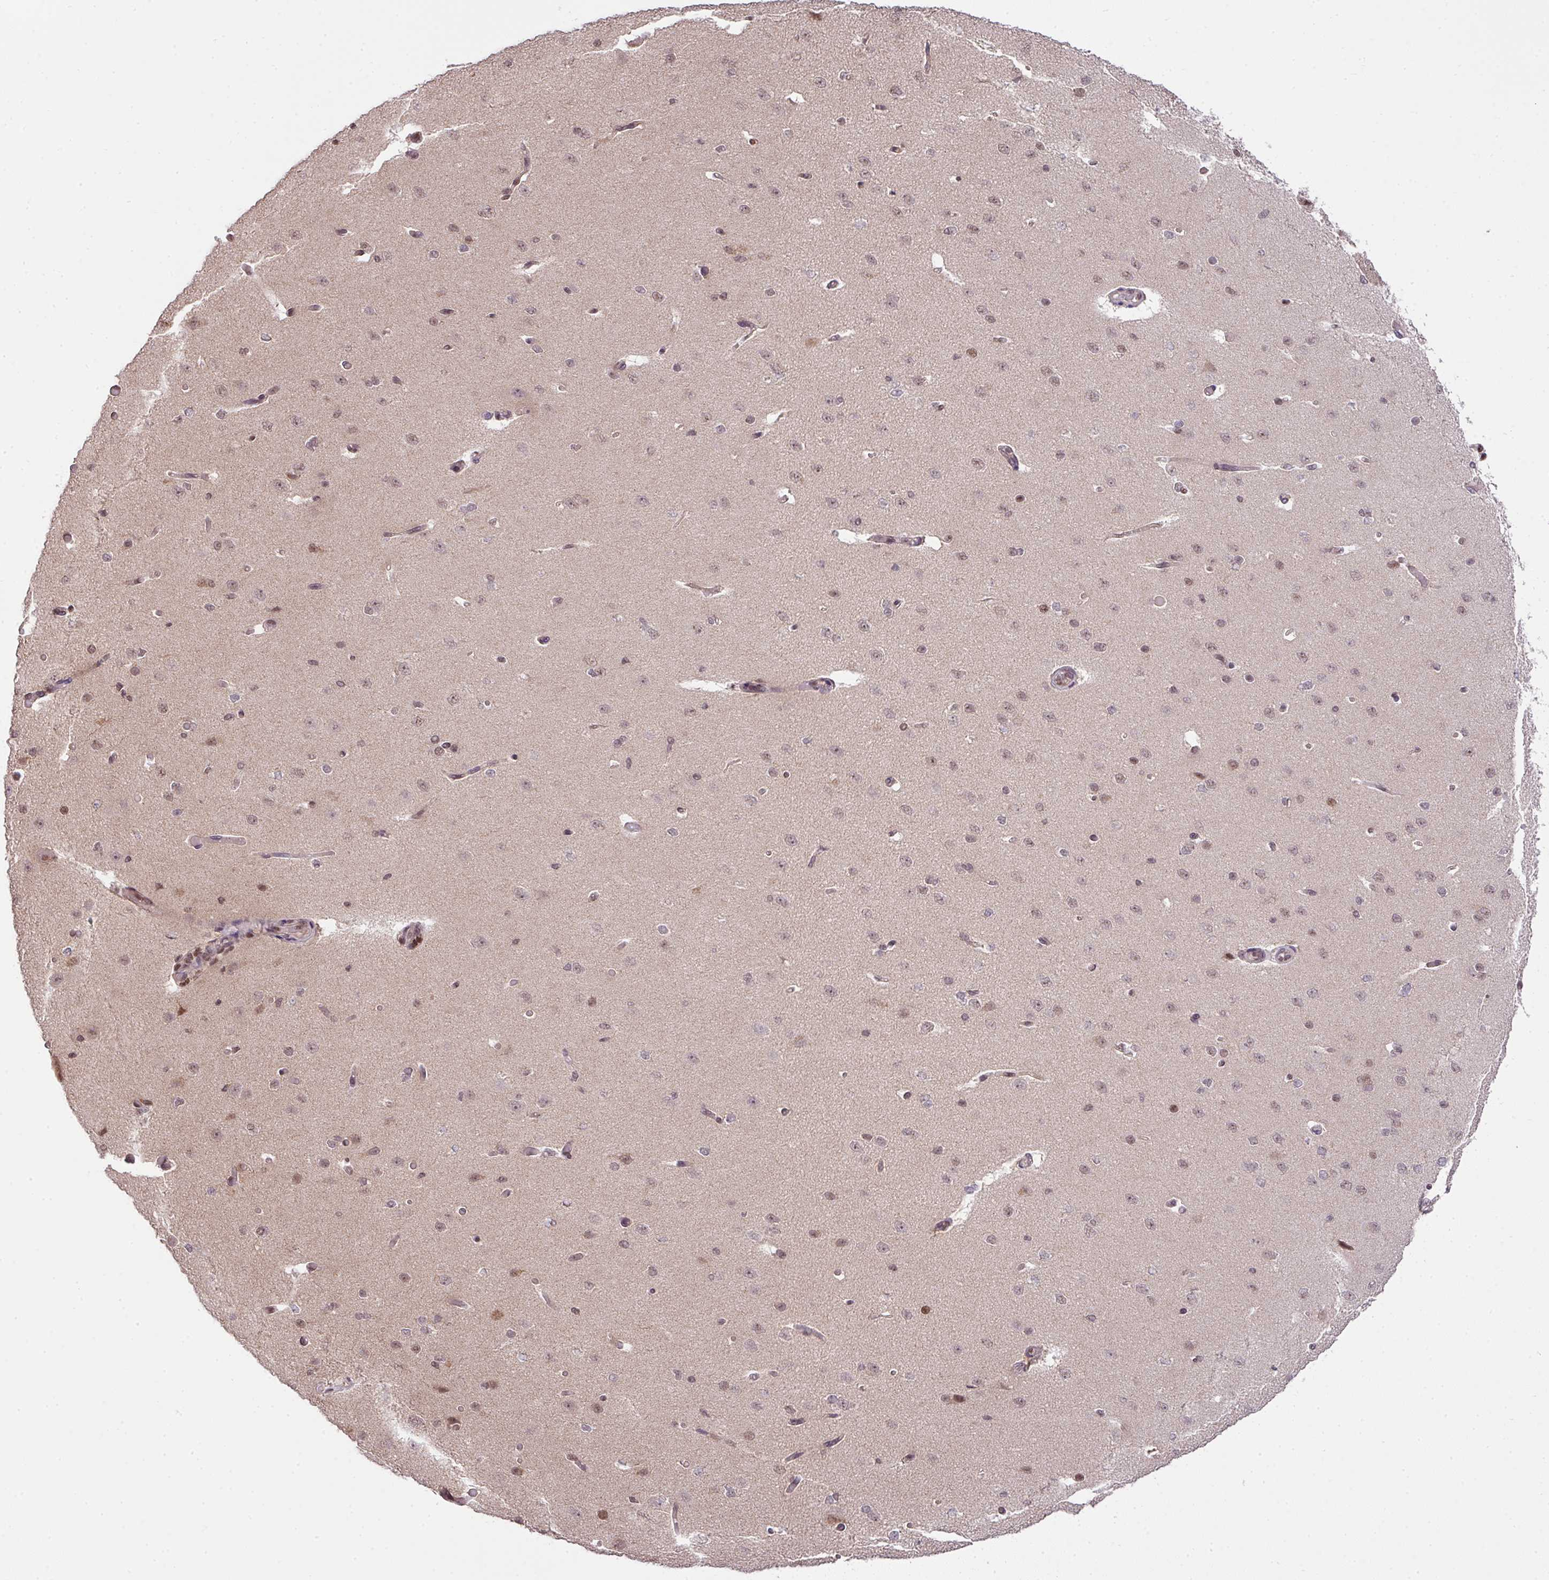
{"staining": {"intensity": "moderate", "quantity": "25%-75%", "location": "nuclear"}, "tissue": "cerebral cortex", "cell_type": "Endothelial cells", "image_type": "normal", "snomed": [{"axis": "morphology", "description": "Normal tissue, NOS"}, {"axis": "morphology", "description": "Inflammation, NOS"}, {"axis": "topography", "description": "Cerebral cortex"}], "caption": "IHC histopathology image of benign cerebral cortex: cerebral cortex stained using immunohistochemistry displays medium levels of moderate protein expression localized specifically in the nuclear of endothelial cells, appearing as a nuclear brown color.", "gene": "PLK1", "patient": {"sex": "male", "age": 6}}